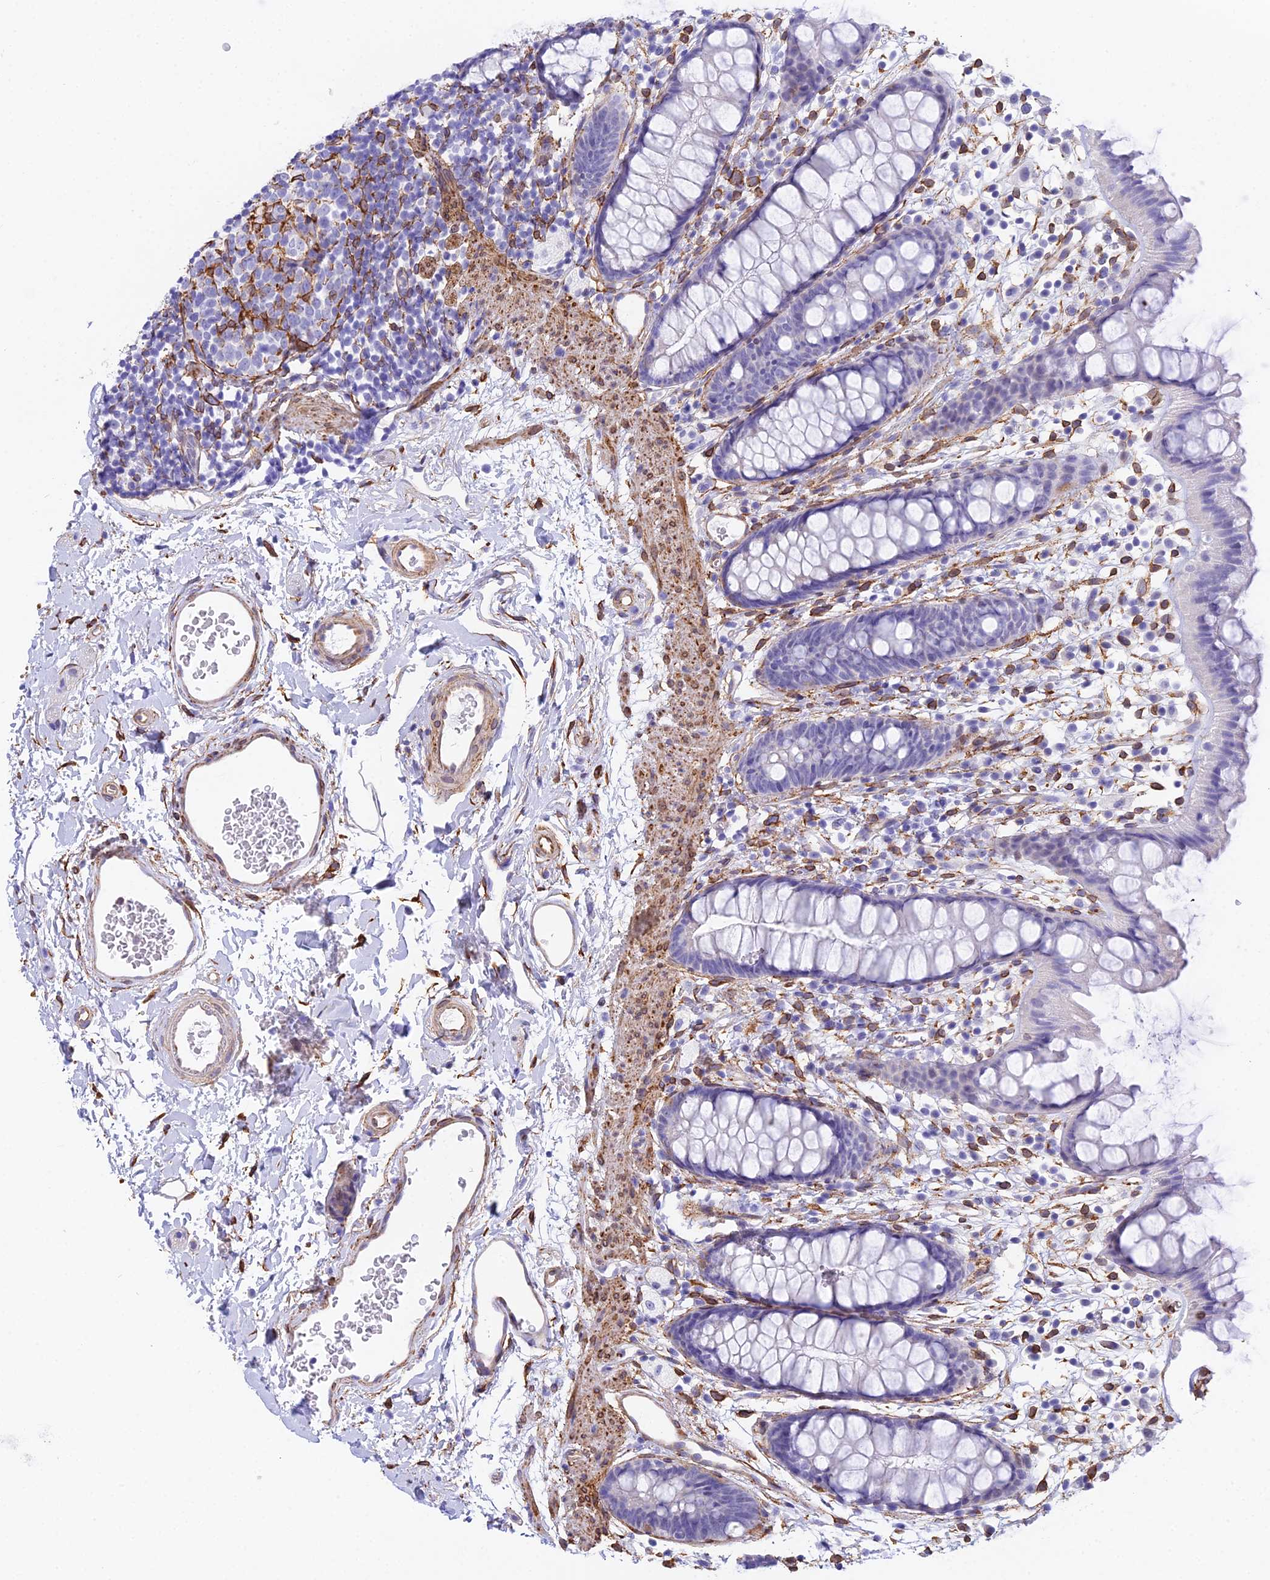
{"staining": {"intensity": "negative", "quantity": "none", "location": "none"}, "tissue": "rectum", "cell_type": "Glandular cells", "image_type": "normal", "snomed": [{"axis": "morphology", "description": "Normal tissue, NOS"}, {"axis": "topography", "description": "Rectum"}], "caption": "Photomicrograph shows no protein positivity in glandular cells of benign rectum. Nuclei are stained in blue.", "gene": "MXRA7", "patient": {"sex": "female", "age": 65}}